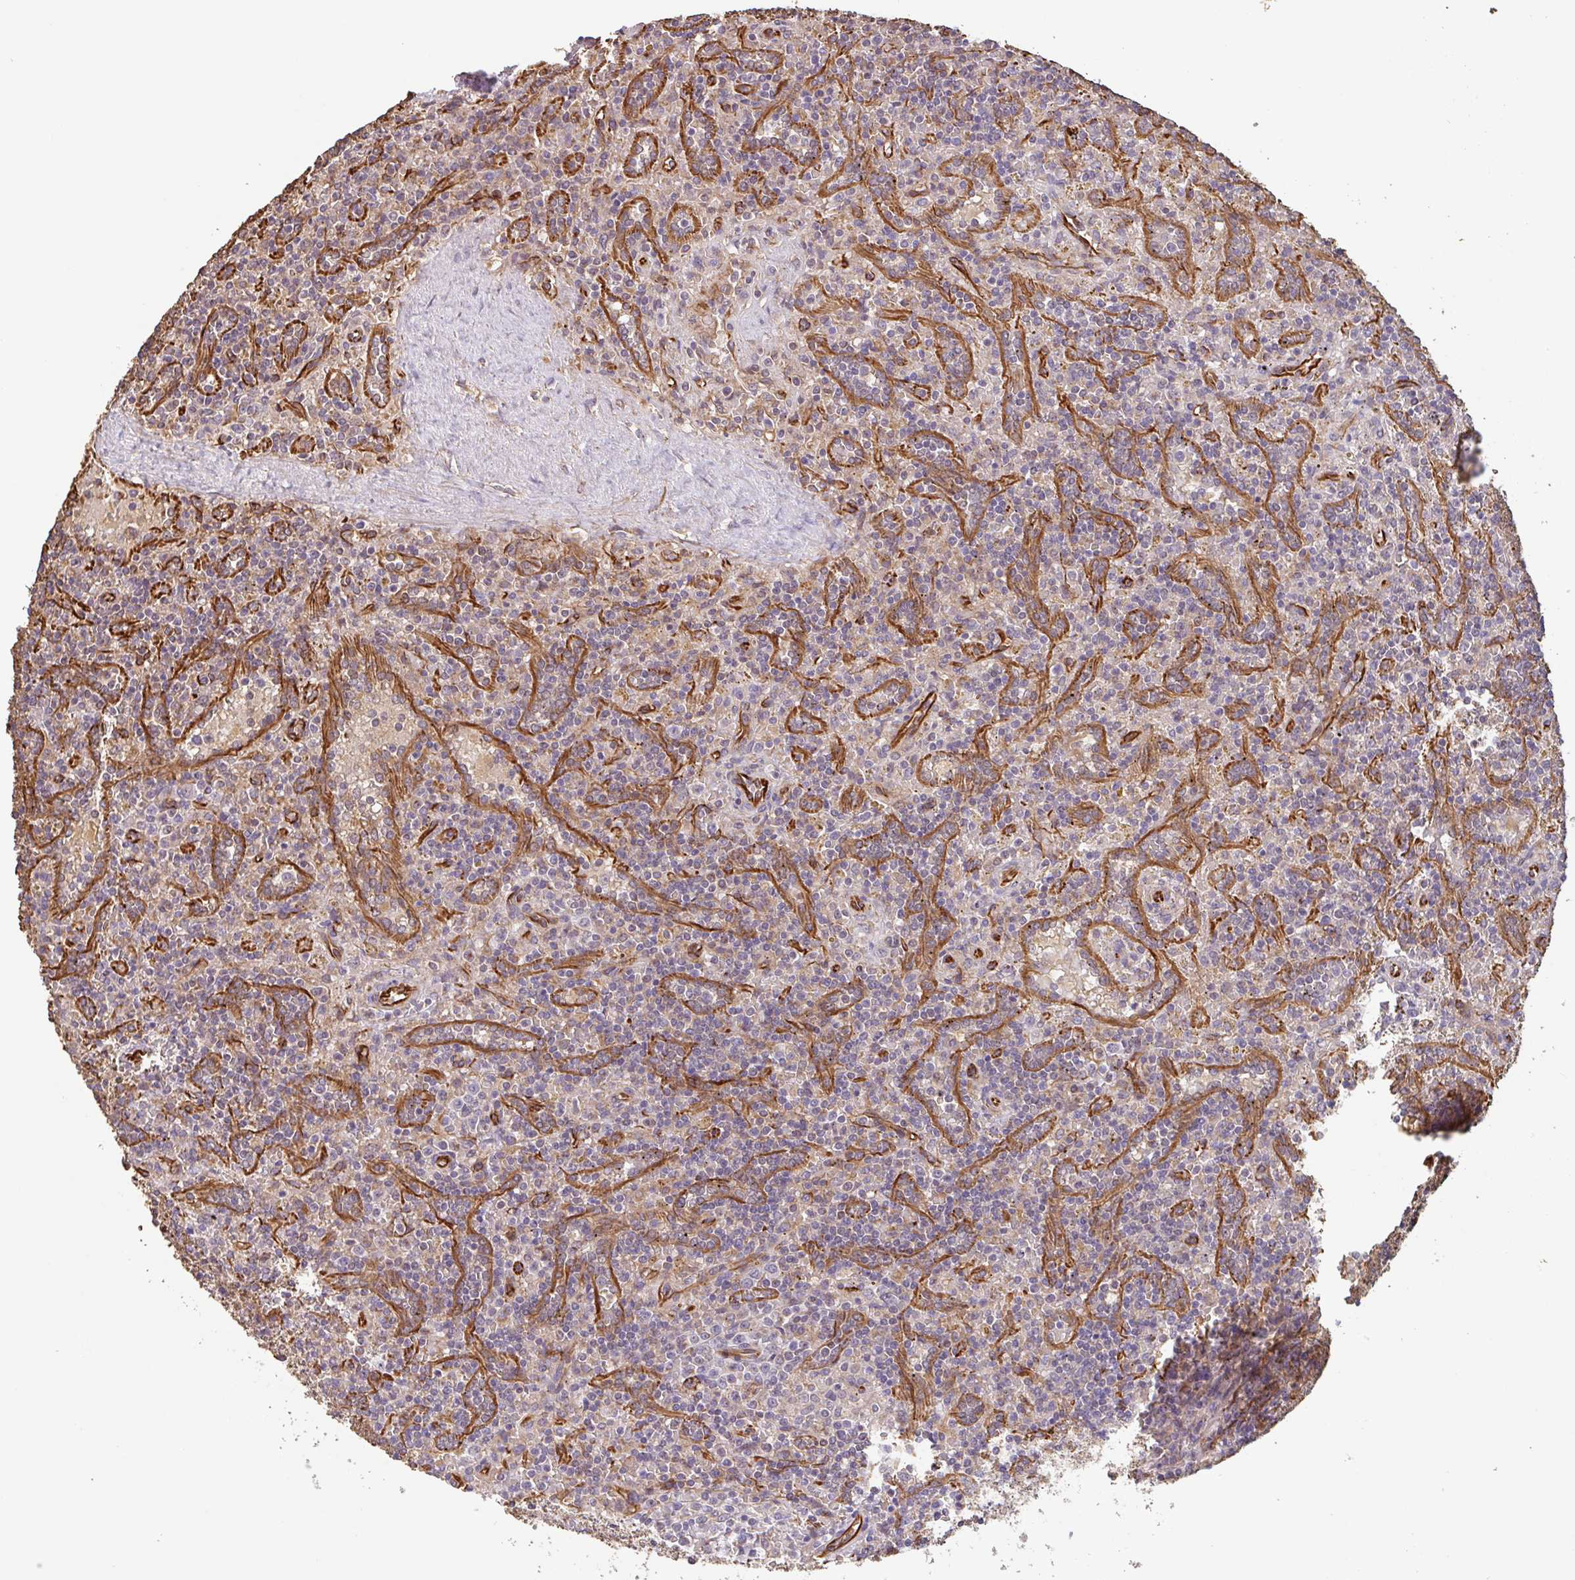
{"staining": {"intensity": "negative", "quantity": "none", "location": "none"}, "tissue": "lymphoma", "cell_type": "Tumor cells", "image_type": "cancer", "snomed": [{"axis": "morphology", "description": "Malignant lymphoma, non-Hodgkin's type, Low grade"}, {"axis": "topography", "description": "Spleen"}], "caption": "Immunohistochemical staining of lymphoma reveals no significant expression in tumor cells.", "gene": "ZNF790", "patient": {"sex": "male", "age": 67}}